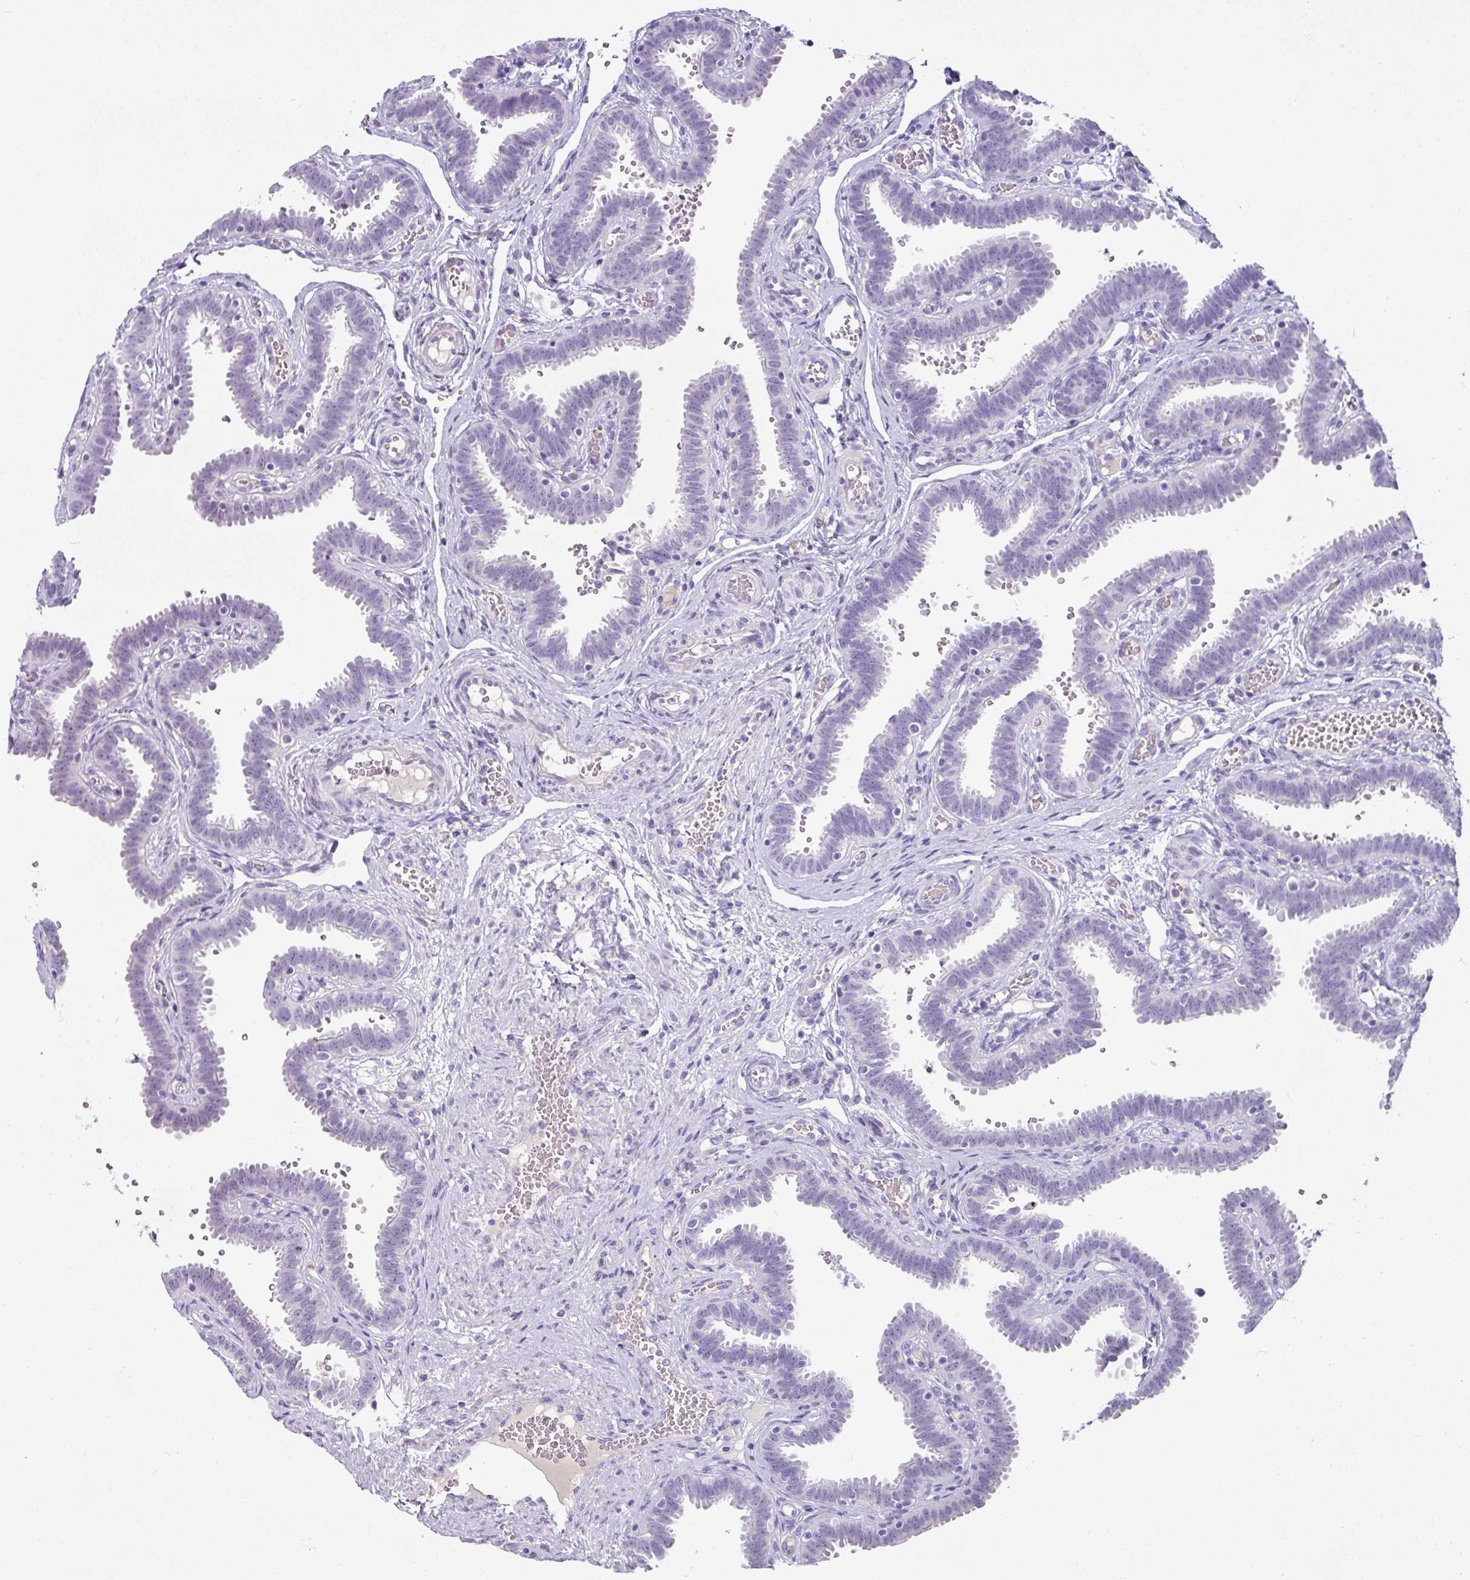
{"staining": {"intensity": "negative", "quantity": "none", "location": "none"}, "tissue": "fallopian tube", "cell_type": "Glandular cells", "image_type": "normal", "snomed": [{"axis": "morphology", "description": "Normal tissue, NOS"}, {"axis": "topography", "description": "Fallopian tube"}], "caption": "High magnification brightfield microscopy of normal fallopian tube stained with DAB (3,3'-diaminobenzidine) (brown) and counterstained with hematoxylin (blue): glandular cells show no significant positivity. The staining was performed using DAB (3,3'-diaminobenzidine) to visualize the protein expression in brown, while the nuclei were stained in blue with hematoxylin (Magnification: 20x).", "gene": "OR52N1", "patient": {"sex": "female", "age": 37}}